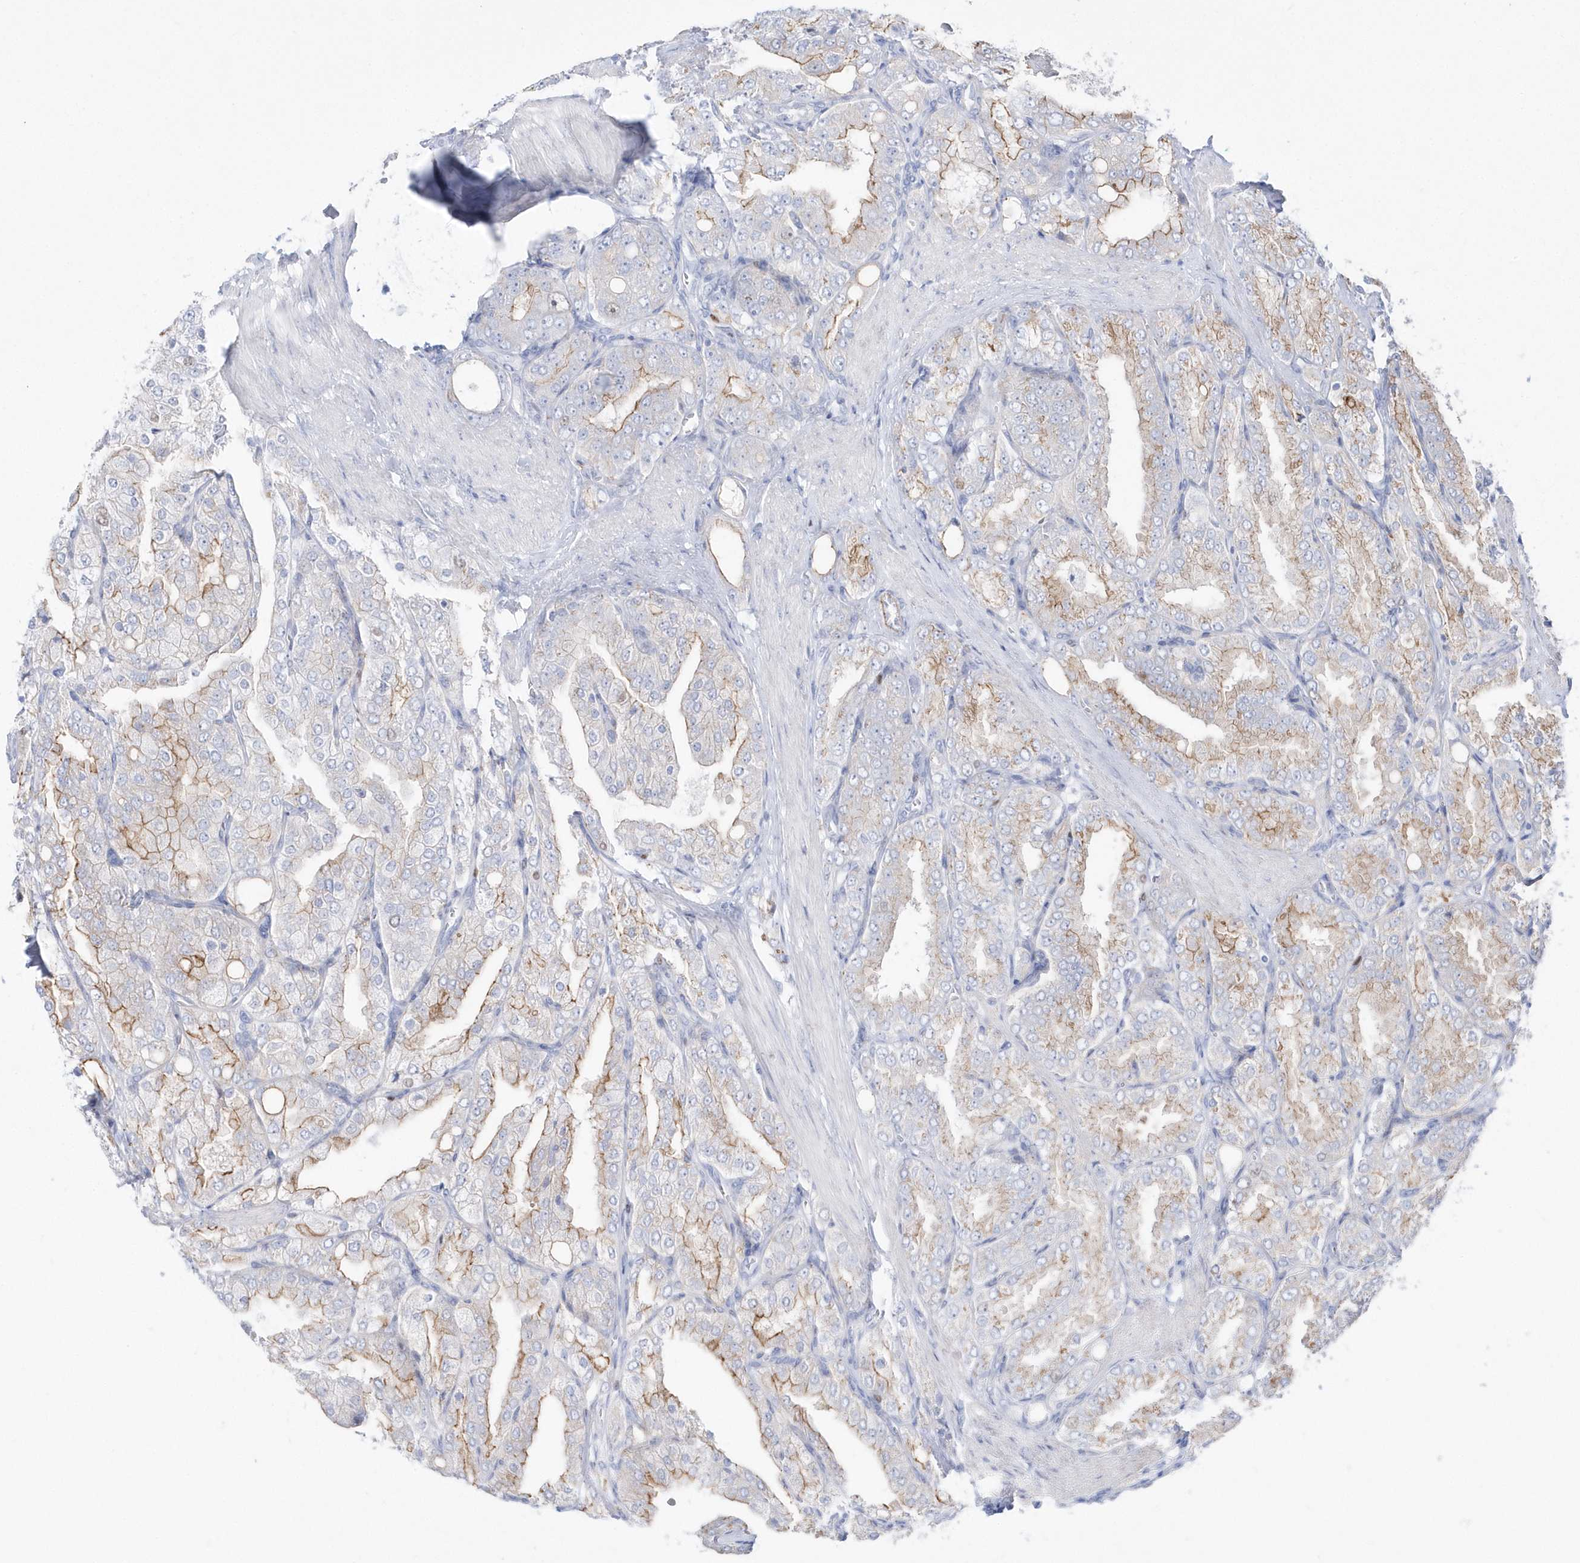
{"staining": {"intensity": "moderate", "quantity": "<25%", "location": "cytoplasmic/membranous"}, "tissue": "prostate cancer", "cell_type": "Tumor cells", "image_type": "cancer", "snomed": [{"axis": "morphology", "description": "Adenocarcinoma, High grade"}, {"axis": "topography", "description": "Prostate"}], "caption": "A brown stain highlights moderate cytoplasmic/membranous positivity of a protein in adenocarcinoma (high-grade) (prostate) tumor cells.", "gene": "TMCO6", "patient": {"sex": "male", "age": 50}}